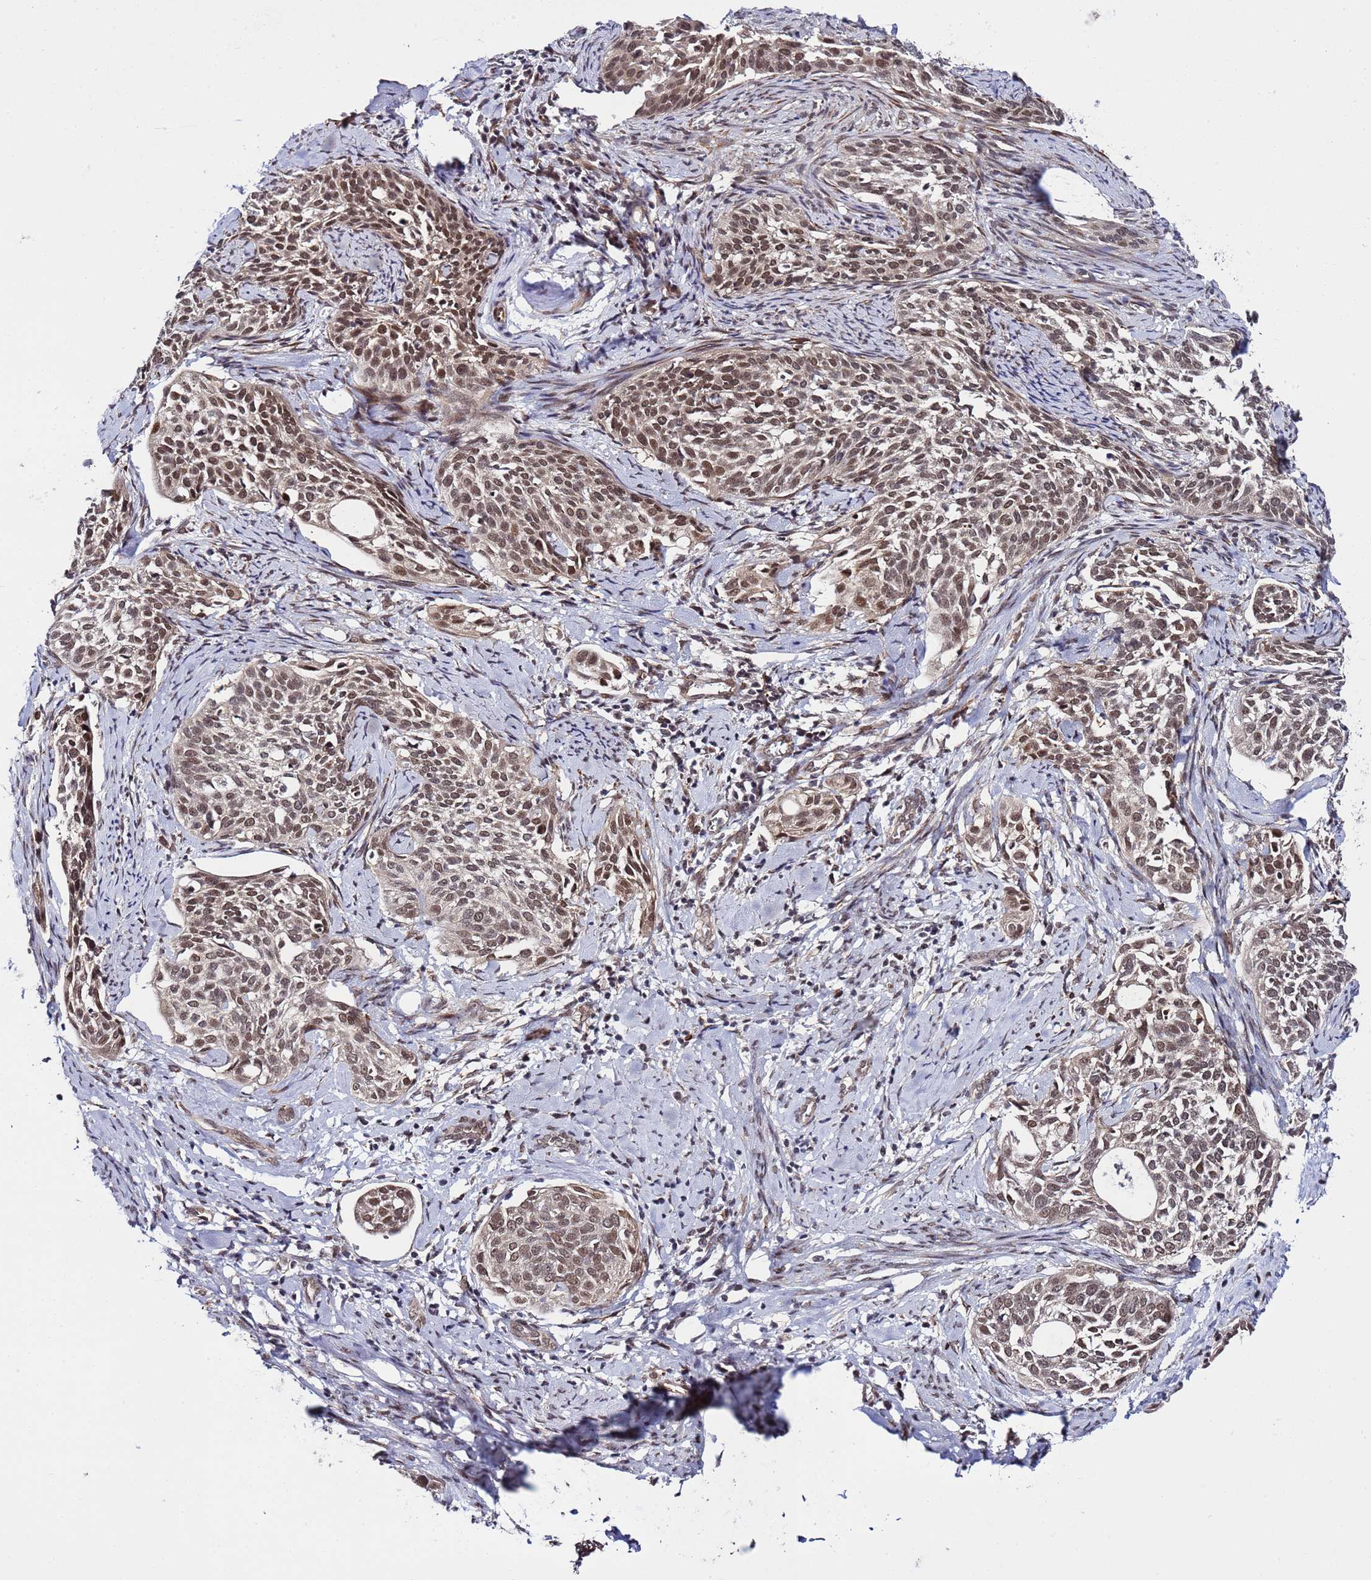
{"staining": {"intensity": "moderate", "quantity": ">75%", "location": "nuclear"}, "tissue": "cervical cancer", "cell_type": "Tumor cells", "image_type": "cancer", "snomed": [{"axis": "morphology", "description": "Squamous cell carcinoma, NOS"}, {"axis": "topography", "description": "Cervix"}], "caption": "Immunohistochemistry micrograph of human cervical cancer (squamous cell carcinoma) stained for a protein (brown), which exhibits medium levels of moderate nuclear staining in about >75% of tumor cells.", "gene": "POLR2D", "patient": {"sex": "female", "age": 44}}